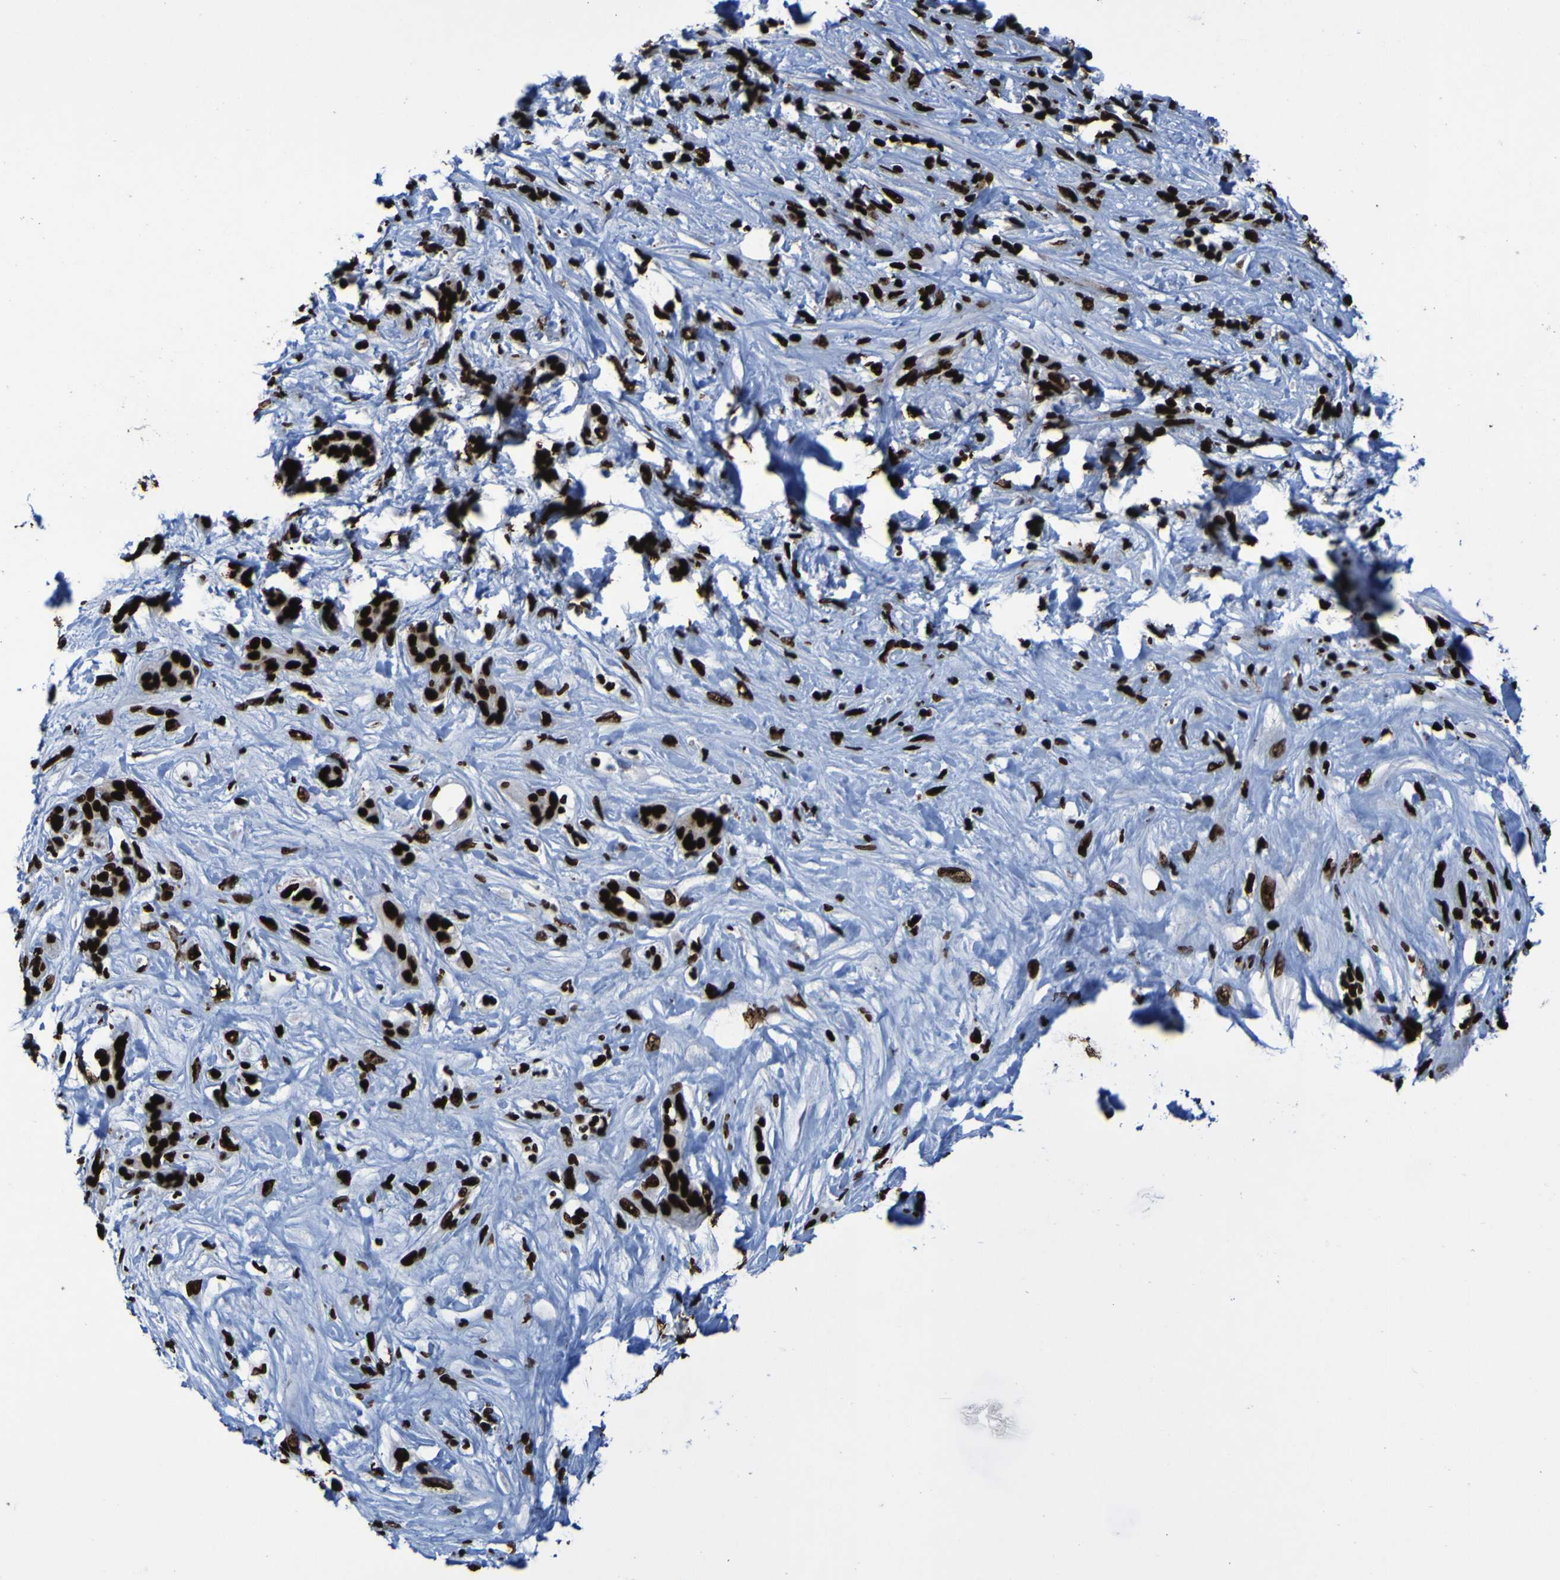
{"staining": {"intensity": "strong", "quantity": ">75%", "location": "nuclear"}, "tissue": "pancreatic cancer", "cell_type": "Tumor cells", "image_type": "cancer", "snomed": [{"axis": "morphology", "description": "Adenocarcinoma, NOS"}, {"axis": "topography", "description": "Pancreas"}], "caption": "An immunohistochemistry image of tumor tissue is shown. Protein staining in brown shows strong nuclear positivity in pancreatic cancer within tumor cells.", "gene": "NPM1", "patient": {"sex": "male", "age": 41}}